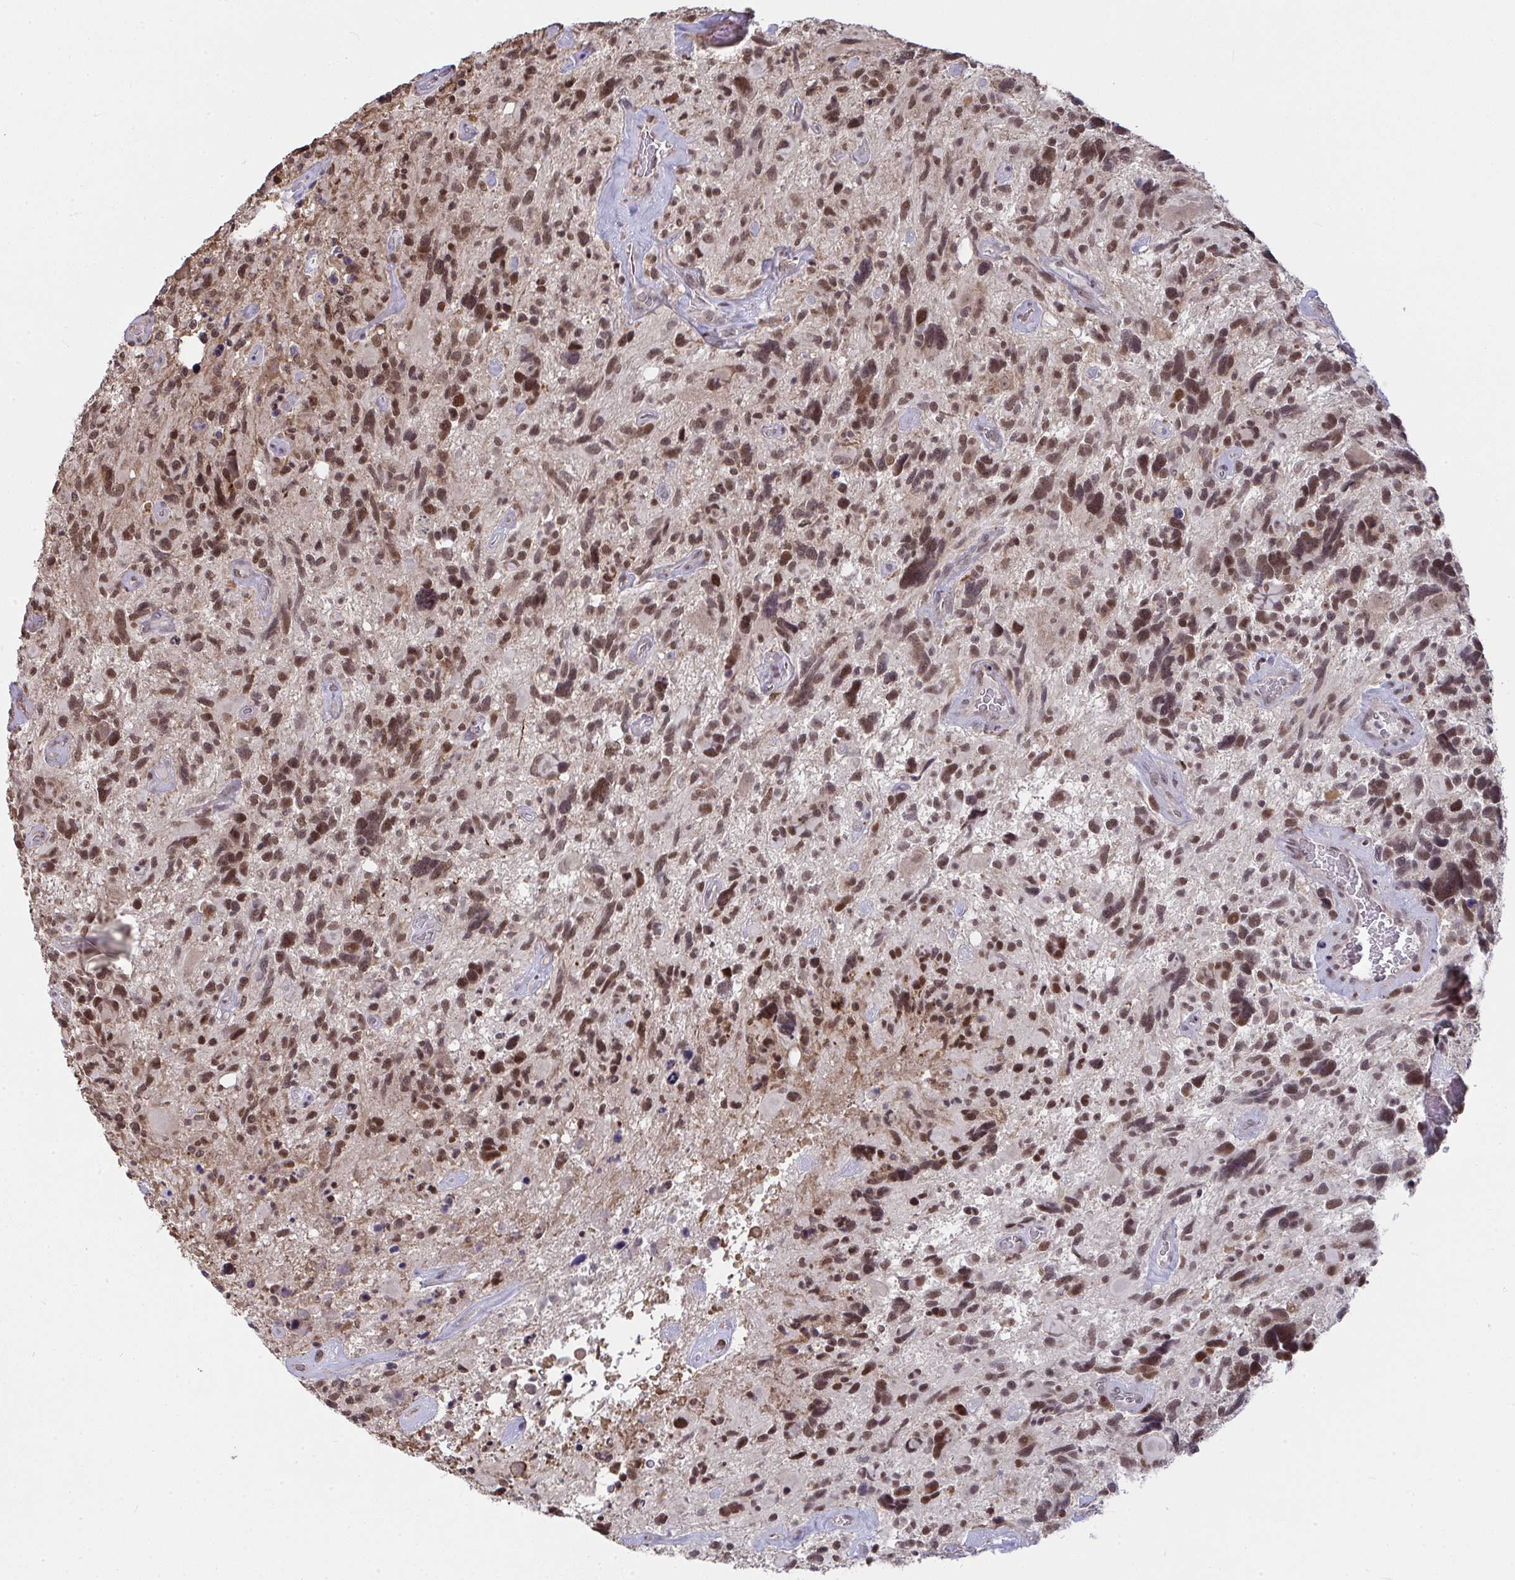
{"staining": {"intensity": "moderate", "quantity": ">75%", "location": "nuclear"}, "tissue": "glioma", "cell_type": "Tumor cells", "image_type": "cancer", "snomed": [{"axis": "morphology", "description": "Glioma, malignant, High grade"}, {"axis": "topography", "description": "Brain"}], "caption": "Malignant glioma (high-grade) stained with IHC demonstrates moderate nuclear expression in approximately >75% of tumor cells.", "gene": "SAP30", "patient": {"sex": "male", "age": 49}}